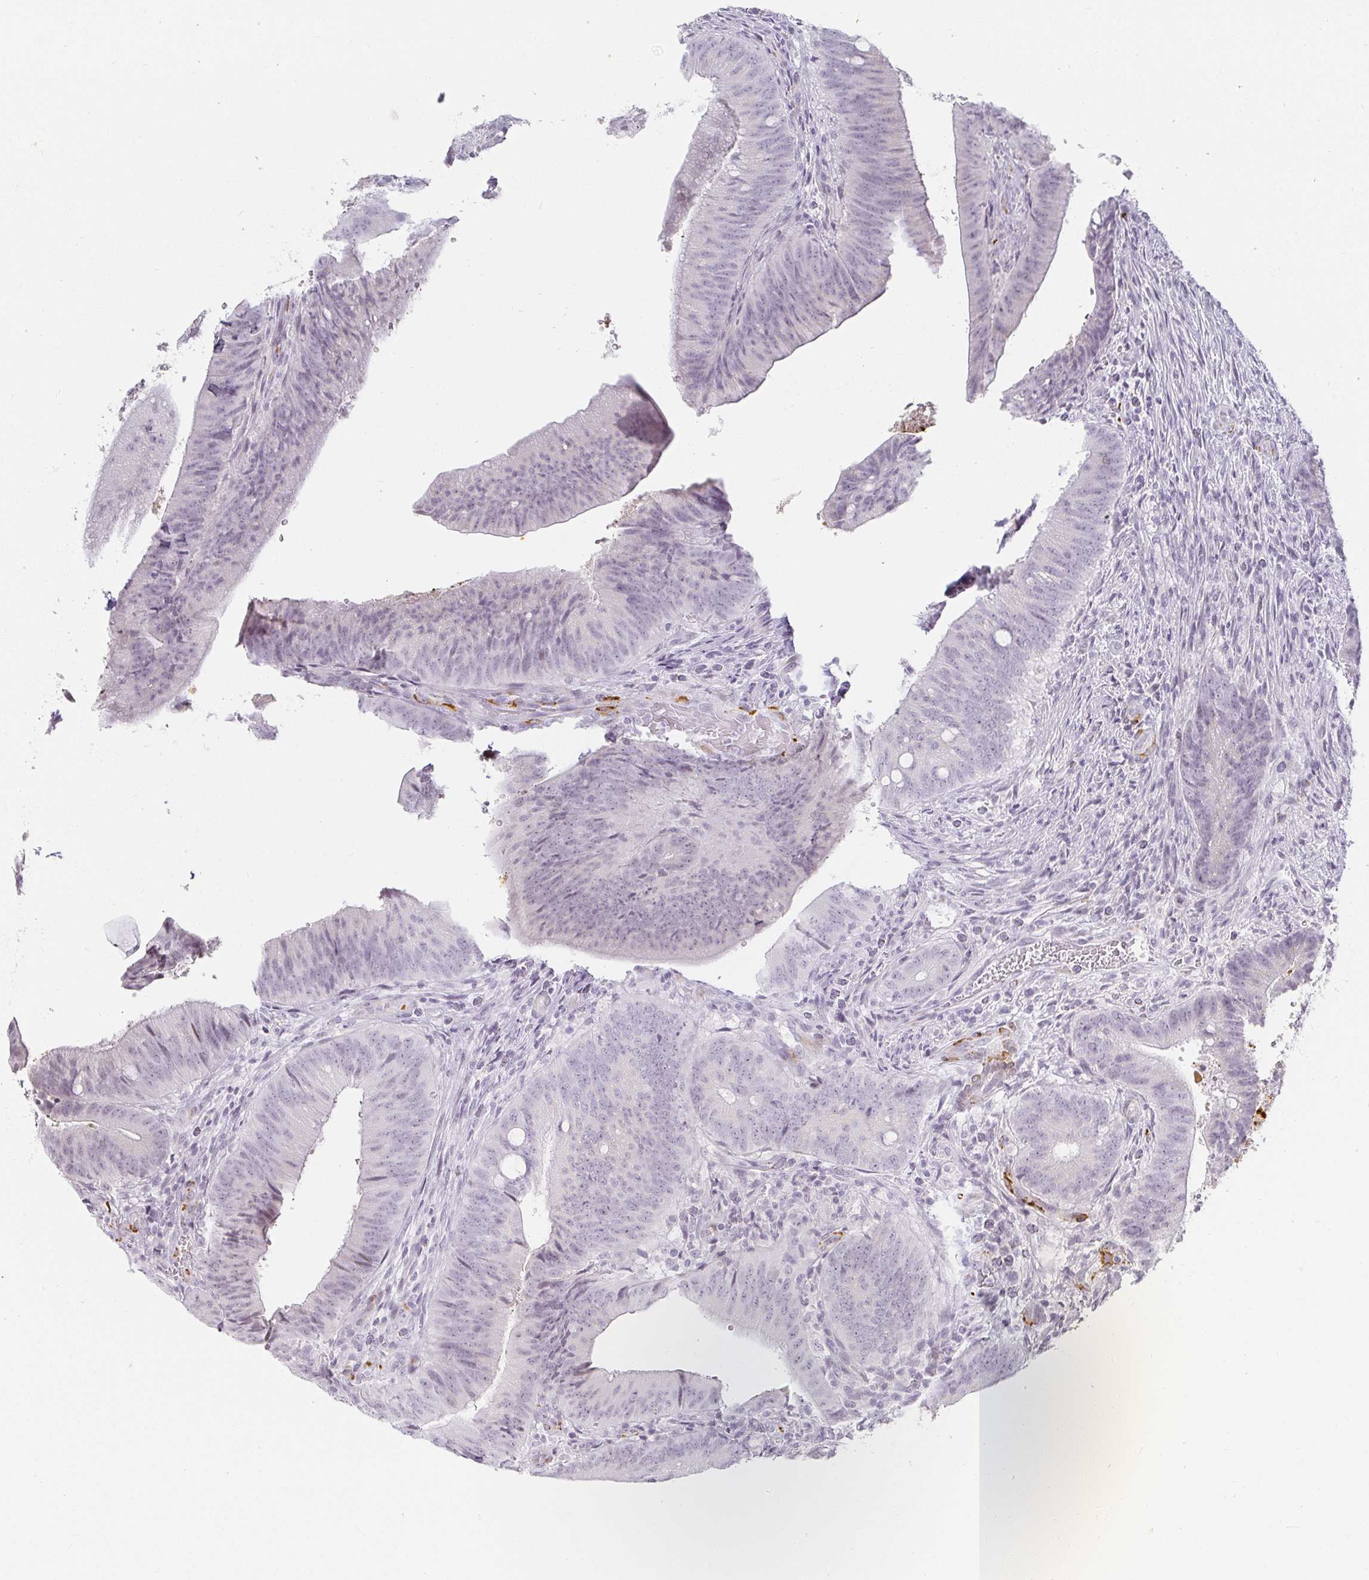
{"staining": {"intensity": "negative", "quantity": "none", "location": "none"}, "tissue": "colorectal cancer", "cell_type": "Tumor cells", "image_type": "cancer", "snomed": [{"axis": "morphology", "description": "Adenocarcinoma, NOS"}, {"axis": "topography", "description": "Colon"}], "caption": "The image shows no staining of tumor cells in colorectal cancer (adenocarcinoma). (DAB immunohistochemistry (IHC), high magnification).", "gene": "ACAN", "patient": {"sex": "female", "age": 43}}